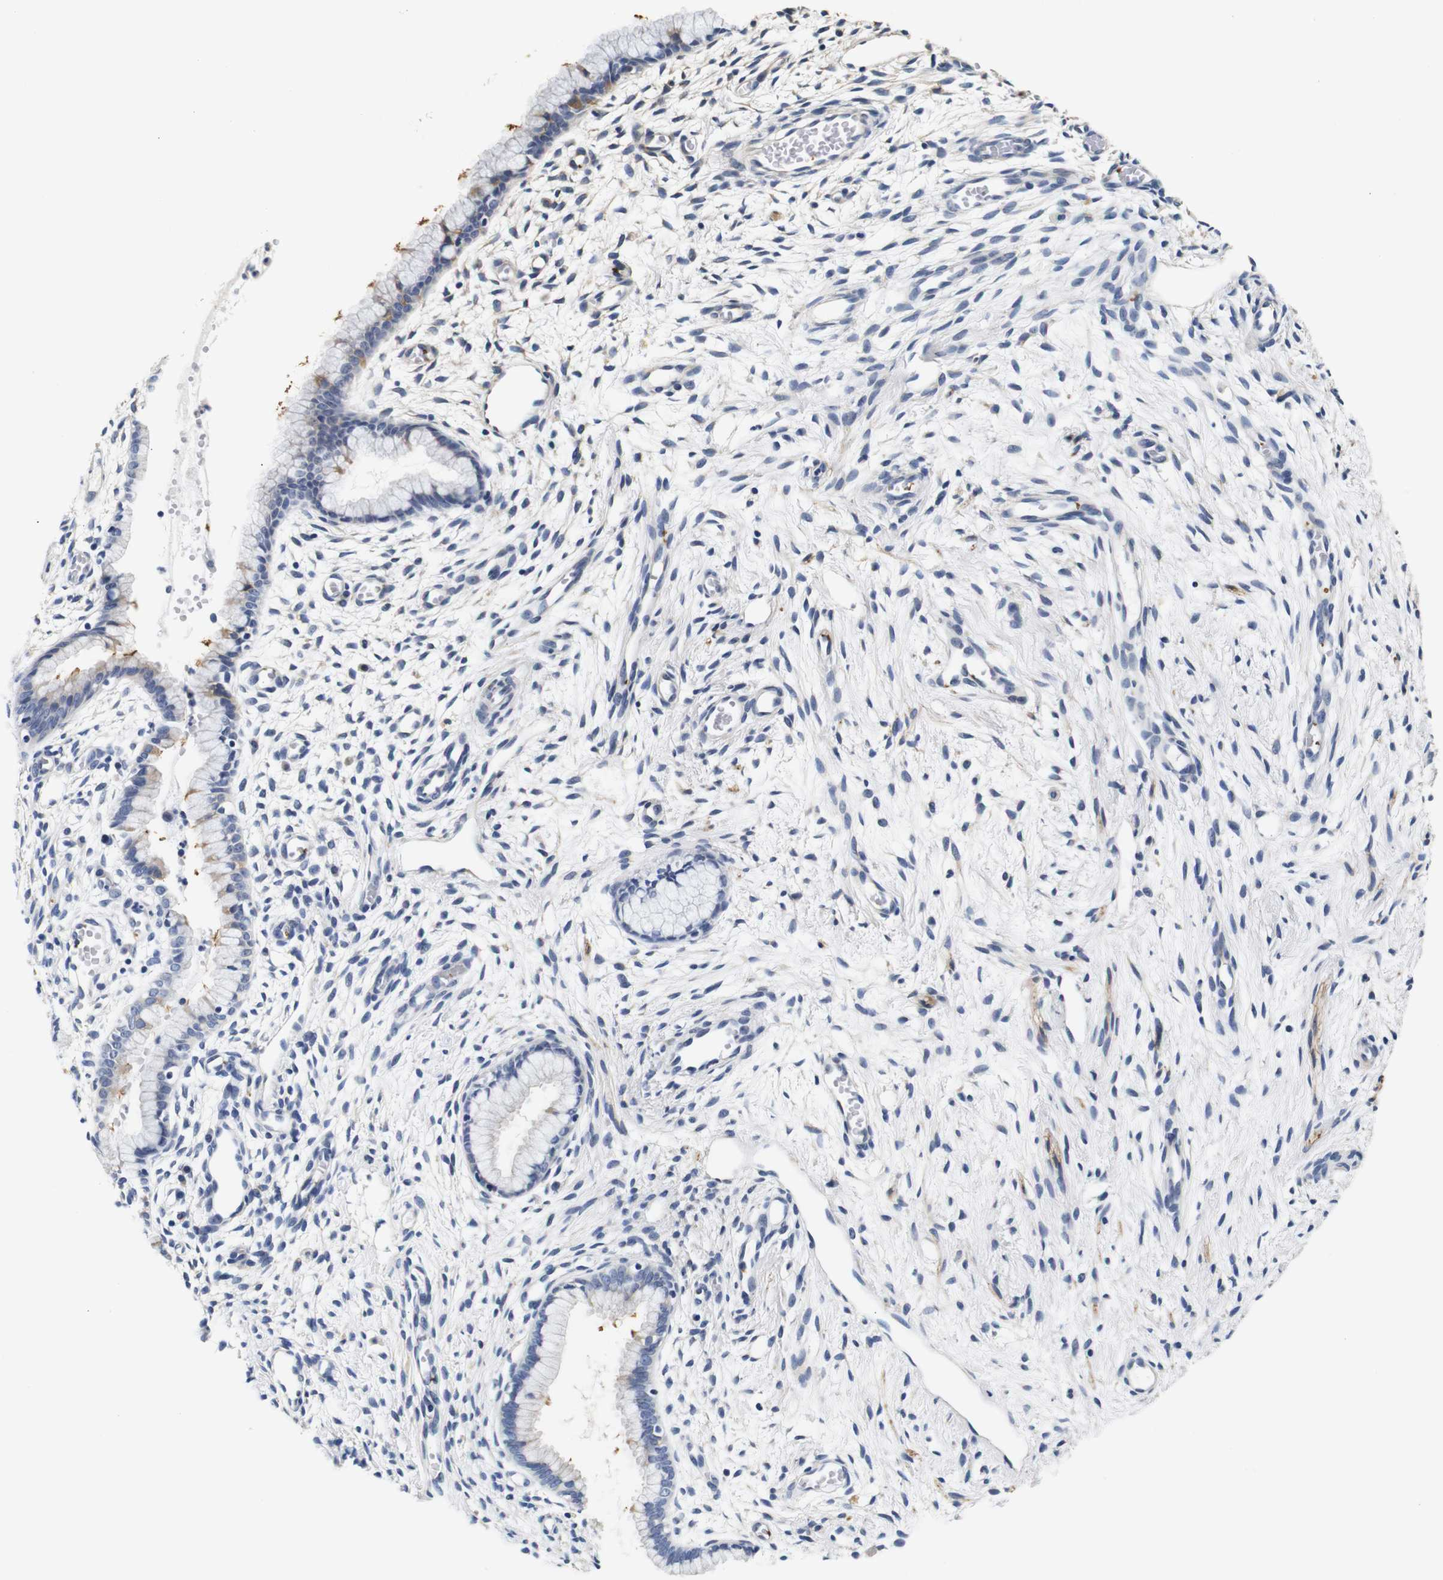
{"staining": {"intensity": "negative", "quantity": "none", "location": "none"}, "tissue": "cervix", "cell_type": "Glandular cells", "image_type": "normal", "snomed": [{"axis": "morphology", "description": "Normal tissue, NOS"}, {"axis": "topography", "description": "Cervix"}], "caption": "IHC of normal cervix exhibits no staining in glandular cells.", "gene": "GP1BA", "patient": {"sex": "female", "age": 65}}